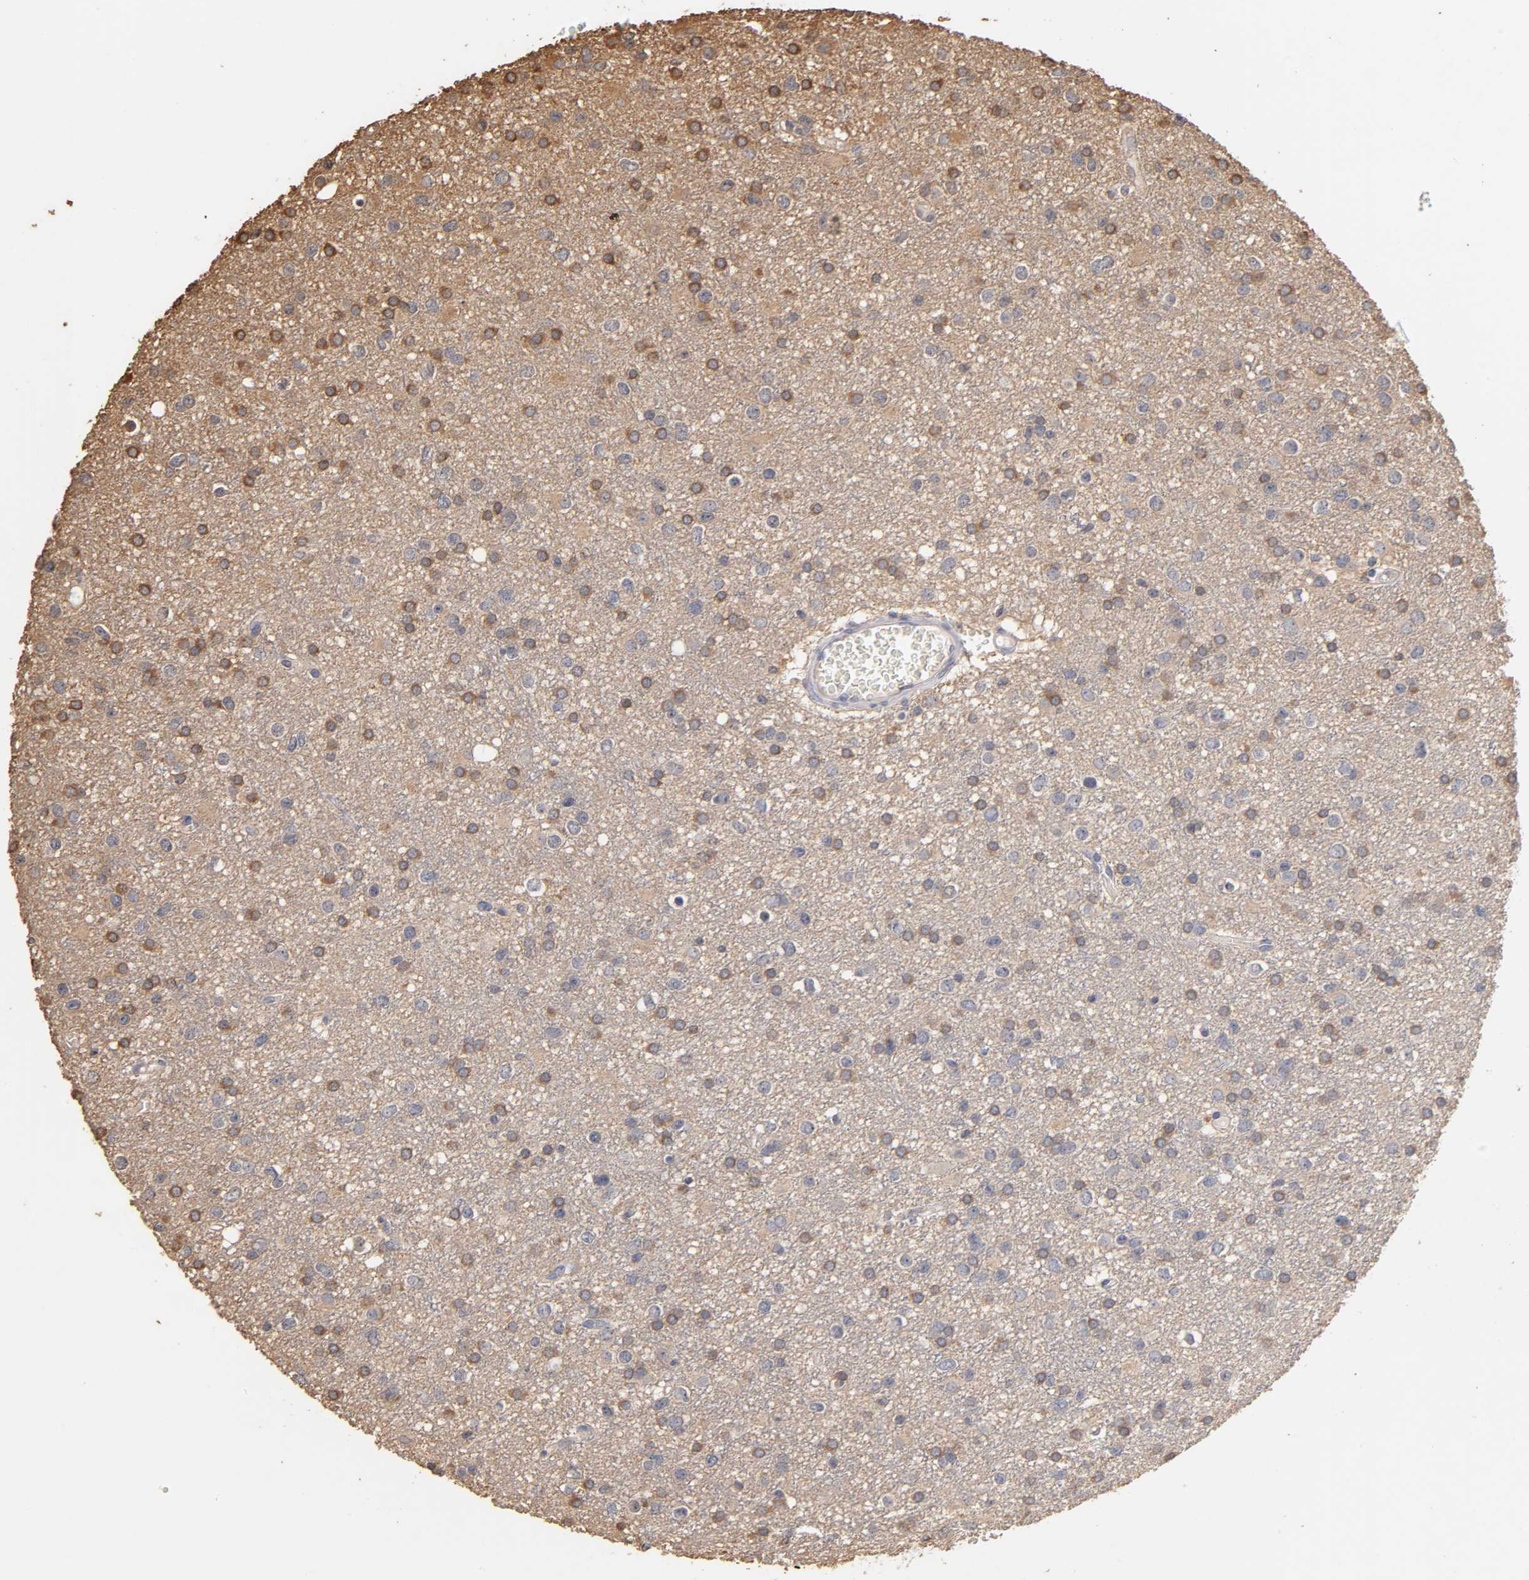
{"staining": {"intensity": "moderate", "quantity": "25%-75%", "location": "cytoplasmic/membranous"}, "tissue": "glioma", "cell_type": "Tumor cells", "image_type": "cancer", "snomed": [{"axis": "morphology", "description": "Glioma, malignant, Low grade"}, {"axis": "topography", "description": "Brain"}], "caption": "DAB (3,3'-diaminobenzidine) immunohistochemical staining of human glioma exhibits moderate cytoplasmic/membranous protein positivity in about 25%-75% of tumor cells.", "gene": "VSIG4", "patient": {"sex": "male", "age": 42}}